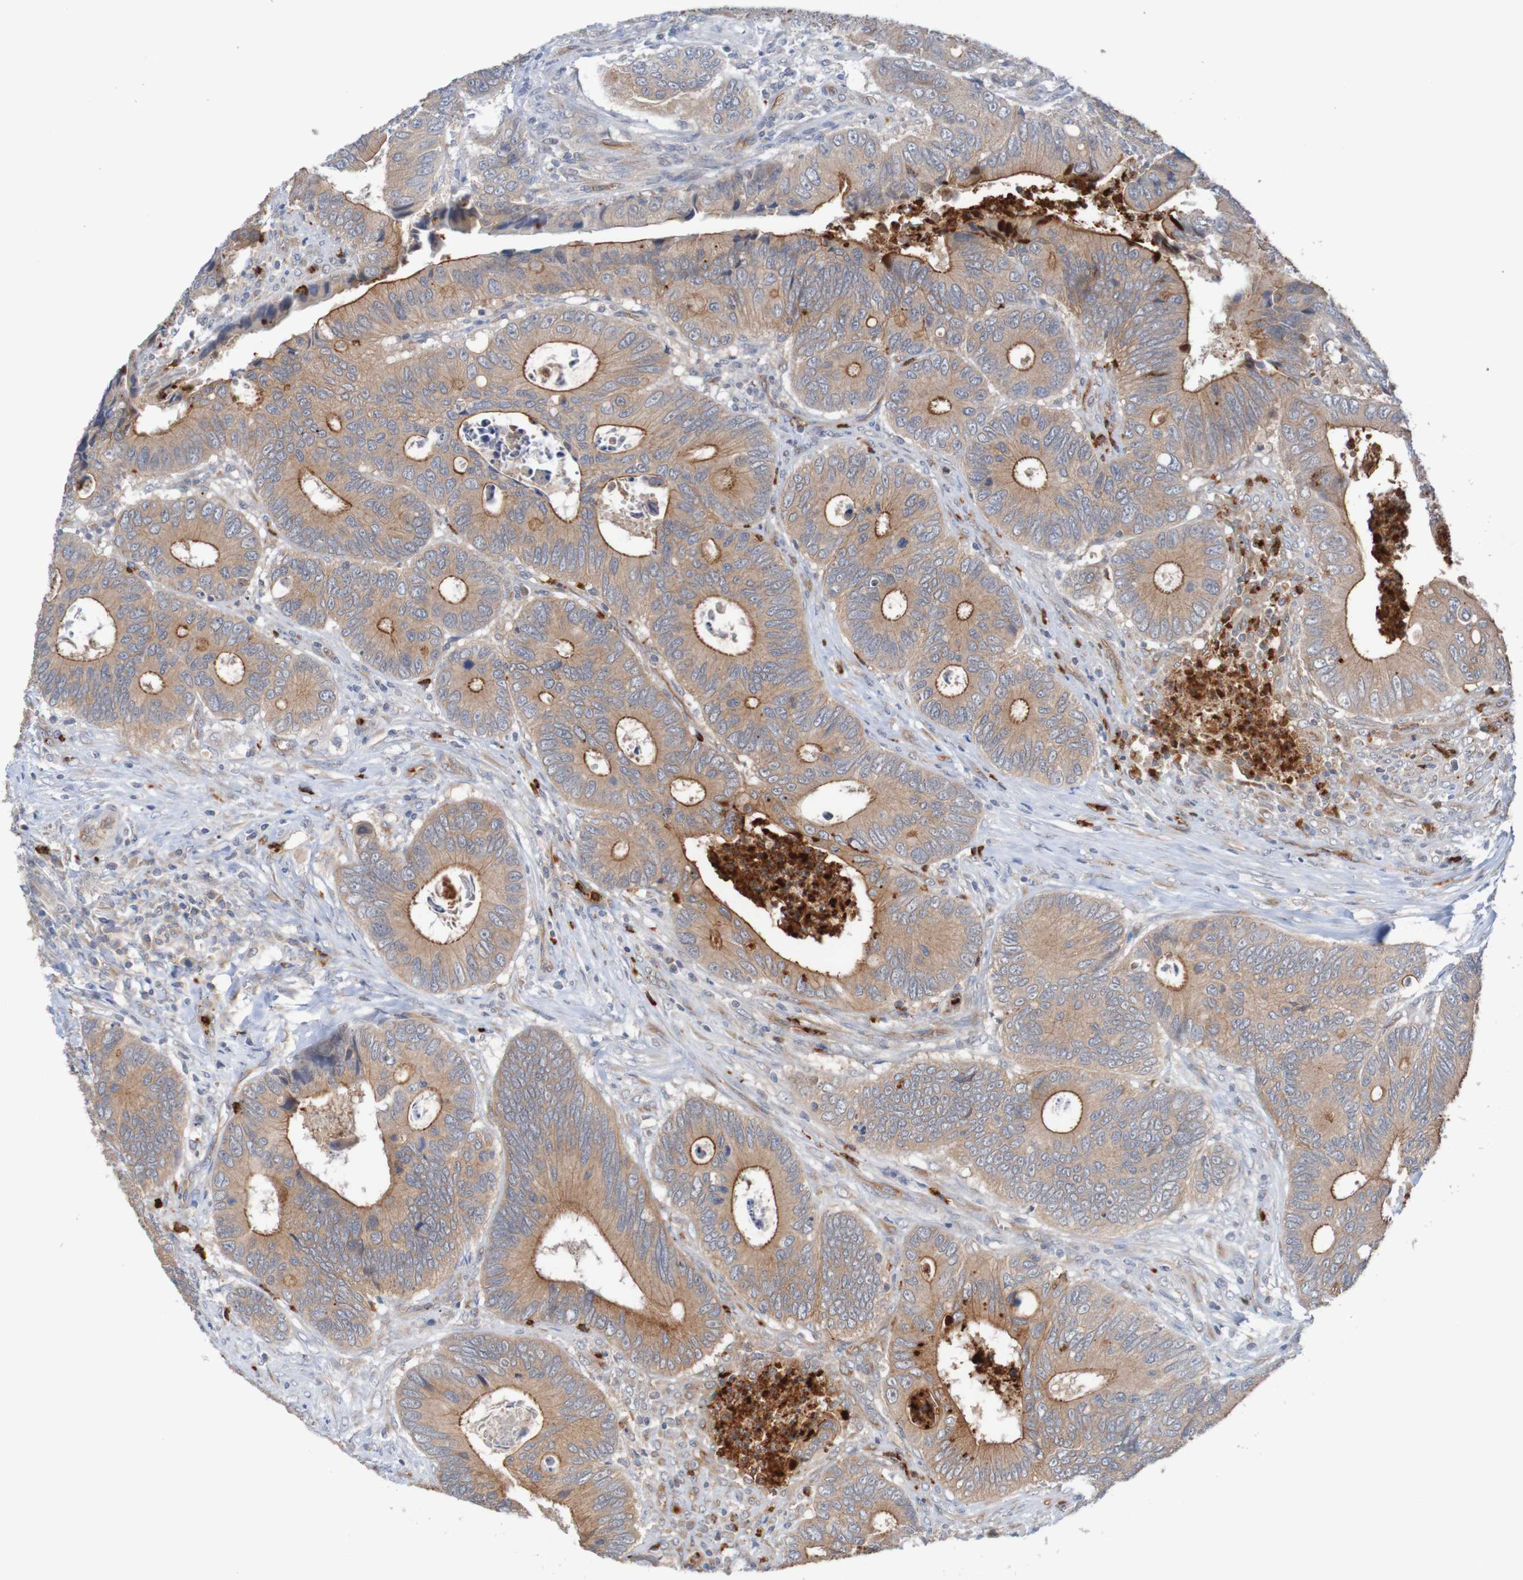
{"staining": {"intensity": "moderate", "quantity": ">75%", "location": "cytoplasmic/membranous"}, "tissue": "colorectal cancer", "cell_type": "Tumor cells", "image_type": "cancer", "snomed": [{"axis": "morphology", "description": "Inflammation, NOS"}, {"axis": "morphology", "description": "Adenocarcinoma, NOS"}, {"axis": "topography", "description": "Colon"}], "caption": "Protein expression analysis of human colorectal cancer reveals moderate cytoplasmic/membranous expression in about >75% of tumor cells. (DAB (3,3'-diaminobenzidine) = brown stain, brightfield microscopy at high magnification).", "gene": "ST8SIA6", "patient": {"sex": "male", "age": 72}}